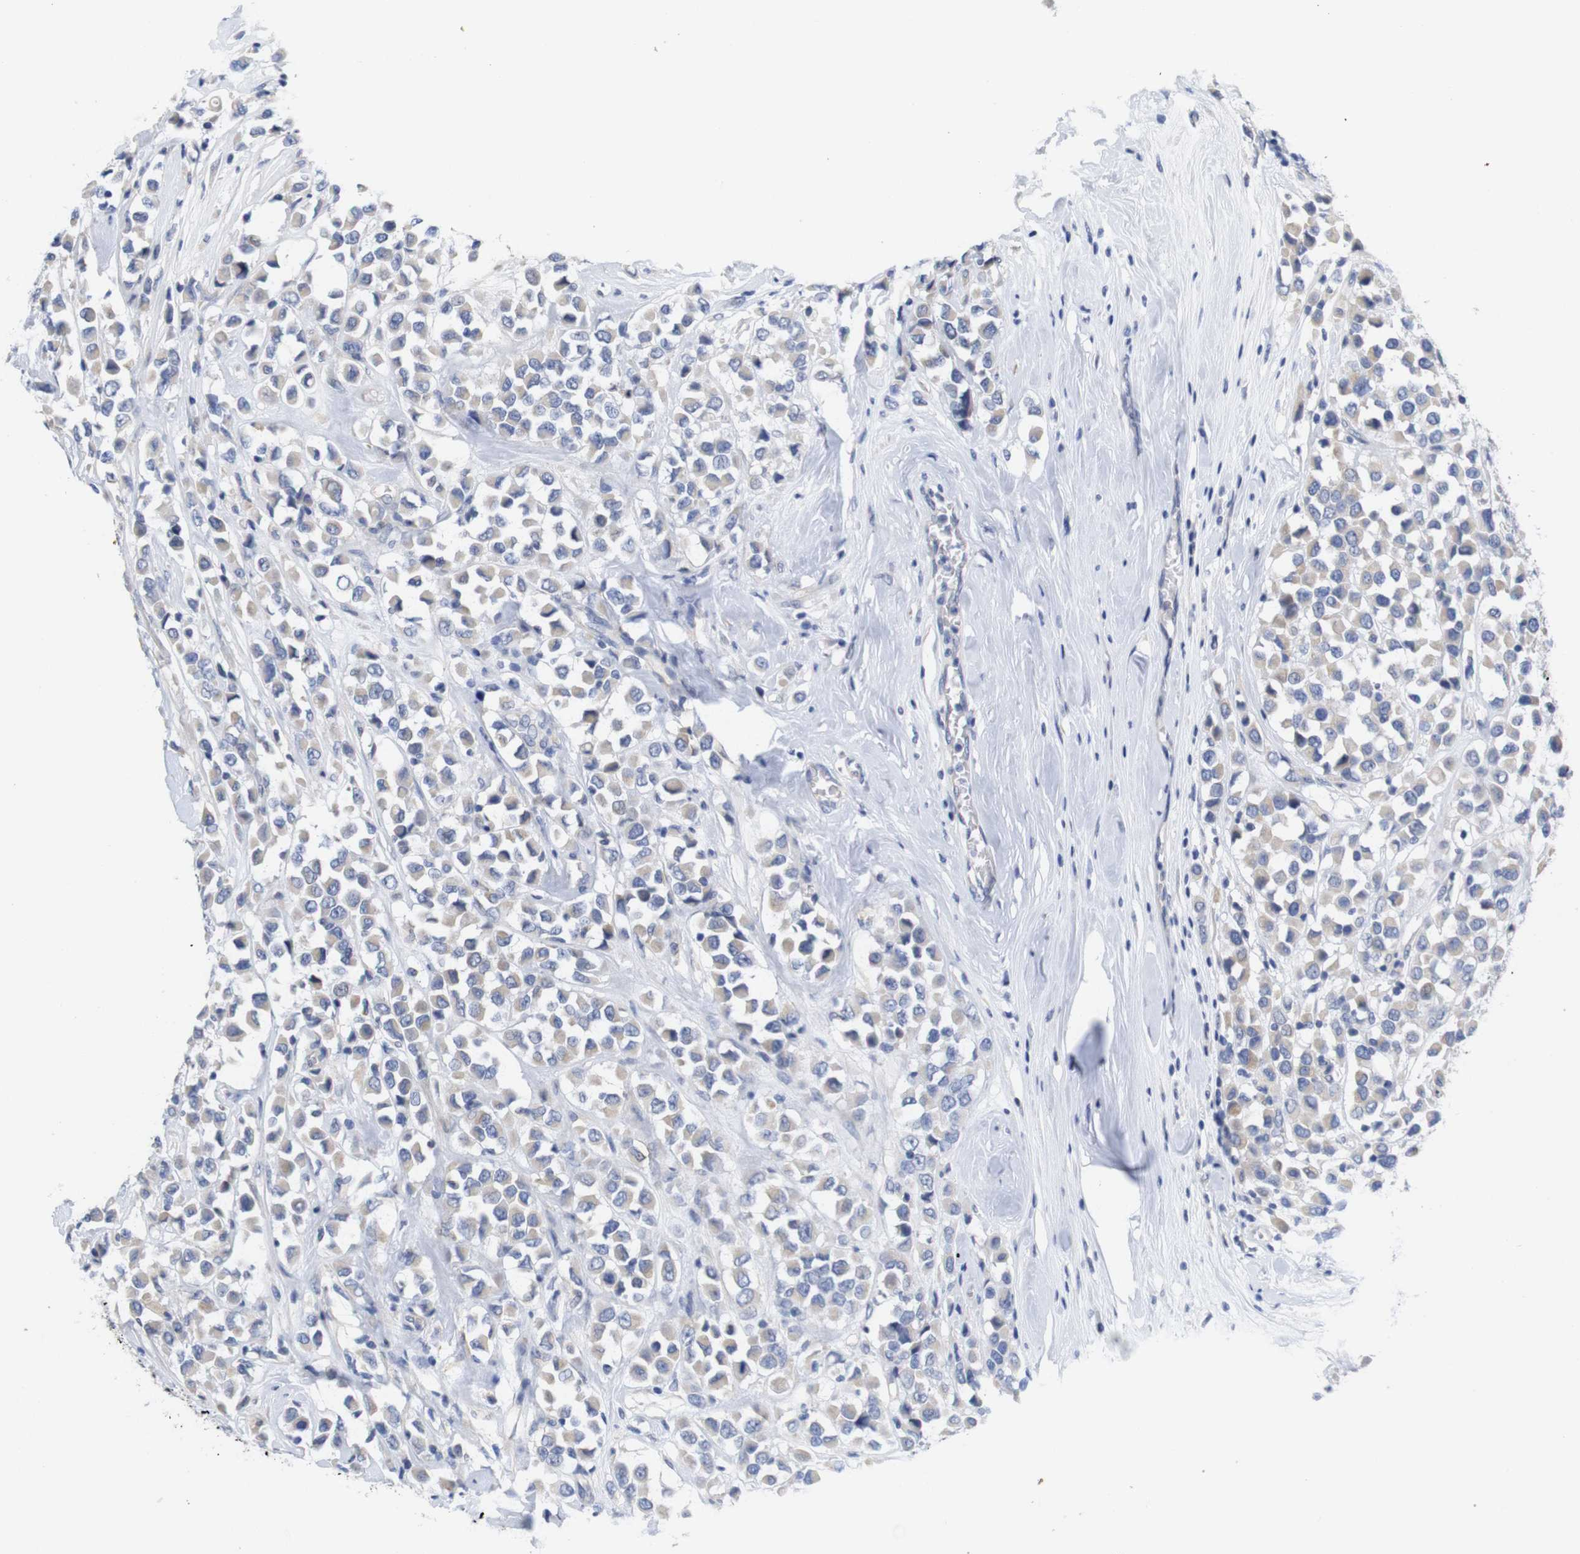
{"staining": {"intensity": "weak", "quantity": "<25%", "location": "cytoplasmic/membranous"}, "tissue": "breast cancer", "cell_type": "Tumor cells", "image_type": "cancer", "snomed": [{"axis": "morphology", "description": "Duct carcinoma"}, {"axis": "topography", "description": "Breast"}], "caption": "Immunohistochemistry micrograph of neoplastic tissue: intraductal carcinoma (breast) stained with DAB (3,3'-diaminobenzidine) demonstrates no significant protein positivity in tumor cells.", "gene": "TNNI3", "patient": {"sex": "female", "age": 61}}